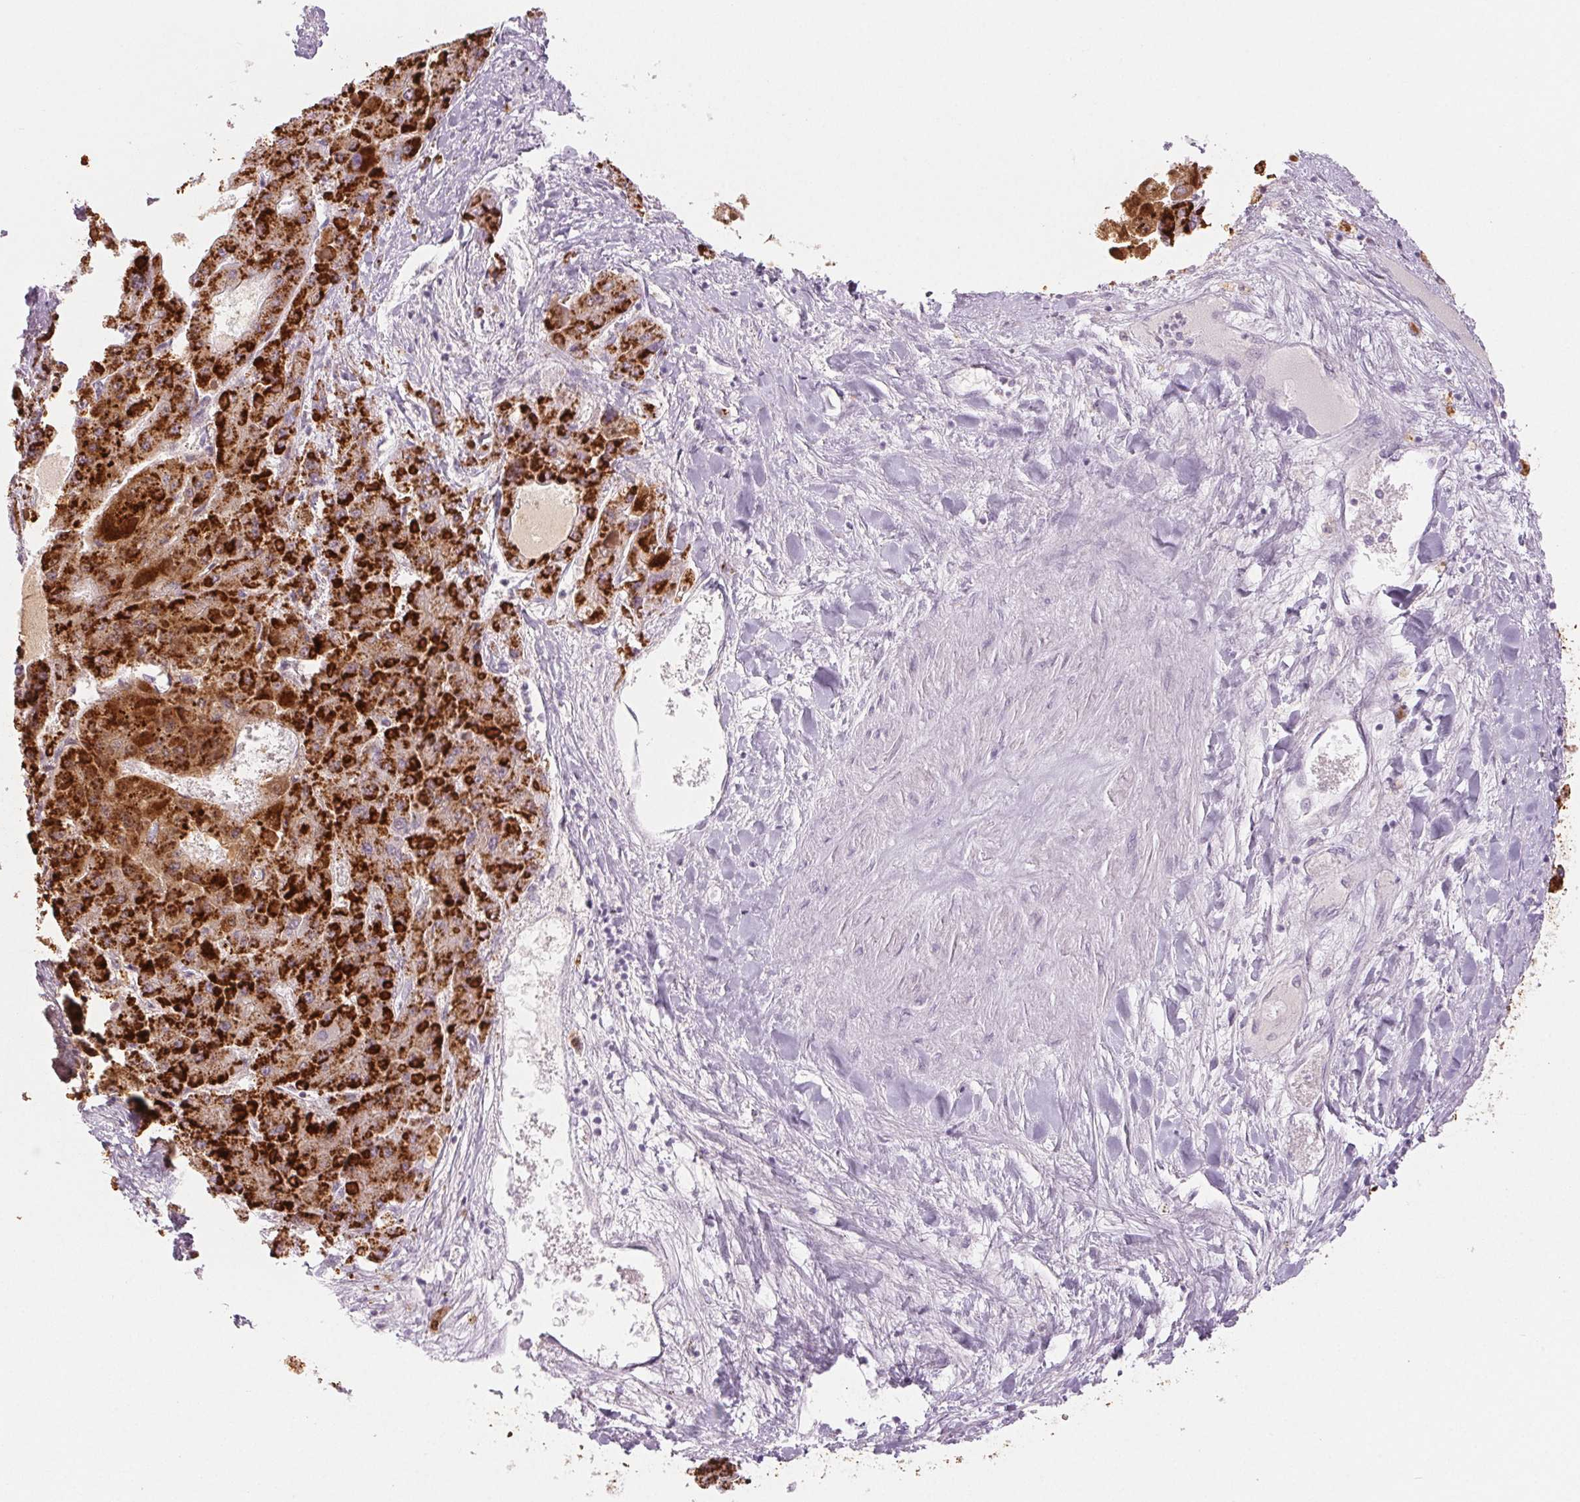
{"staining": {"intensity": "strong", "quantity": ">75%", "location": "cytoplasmic/membranous"}, "tissue": "liver cancer", "cell_type": "Tumor cells", "image_type": "cancer", "snomed": [{"axis": "morphology", "description": "Carcinoma, Hepatocellular, NOS"}, {"axis": "topography", "description": "Liver"}], "caption": "Hepatocellular carcinoma (liver) tissue exhibits strong cytoplasmic/membranous staining in approximately >75% of tumor cells, visualized by immunohistochemistry.", "gene": "EHHADH", "patient": {"sex": "female", "age": 73}}